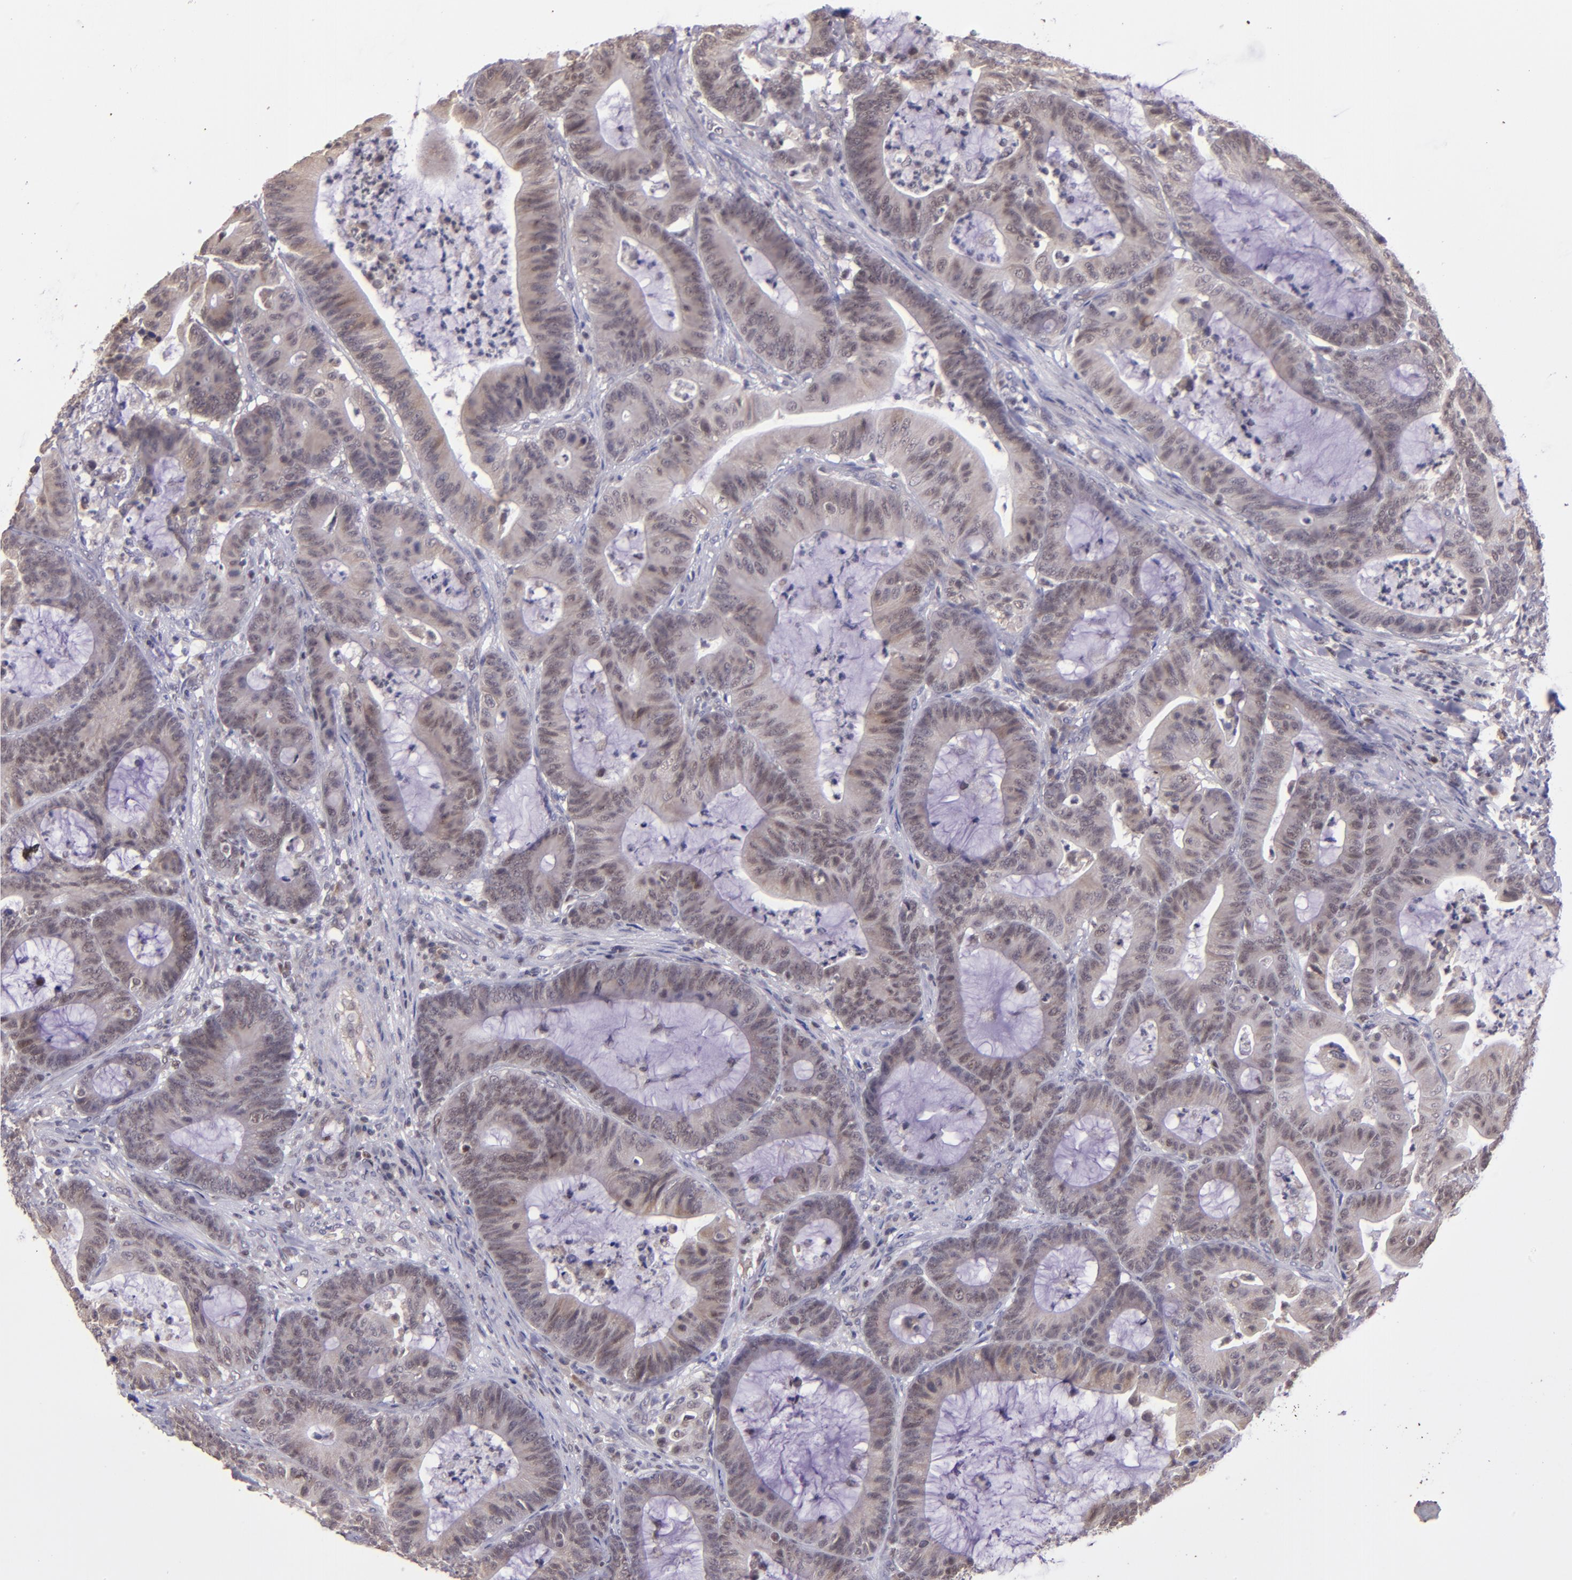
{"staining": {"intensity": "weak", "quantity": ">75%", "location": "cytoplasmic/membranous"}, "tissue": "colorectal cancer", "cell_type": "Tumor cells", "image_type": "cancer", "snomed": [{"axis": "morphology", "description": "Adenocarcinoma, NOS"}, {"axis": "topography", "description": "Colon"}], "caption": "Immunohistochemistry of human adenocarcinoma (colorectal) shows low levels of weak cytoplasmic/membranous expression in approximately >75% of tumor cells.", "gene": "ELF1", "patient": {"sex": "female", "age": 84}}